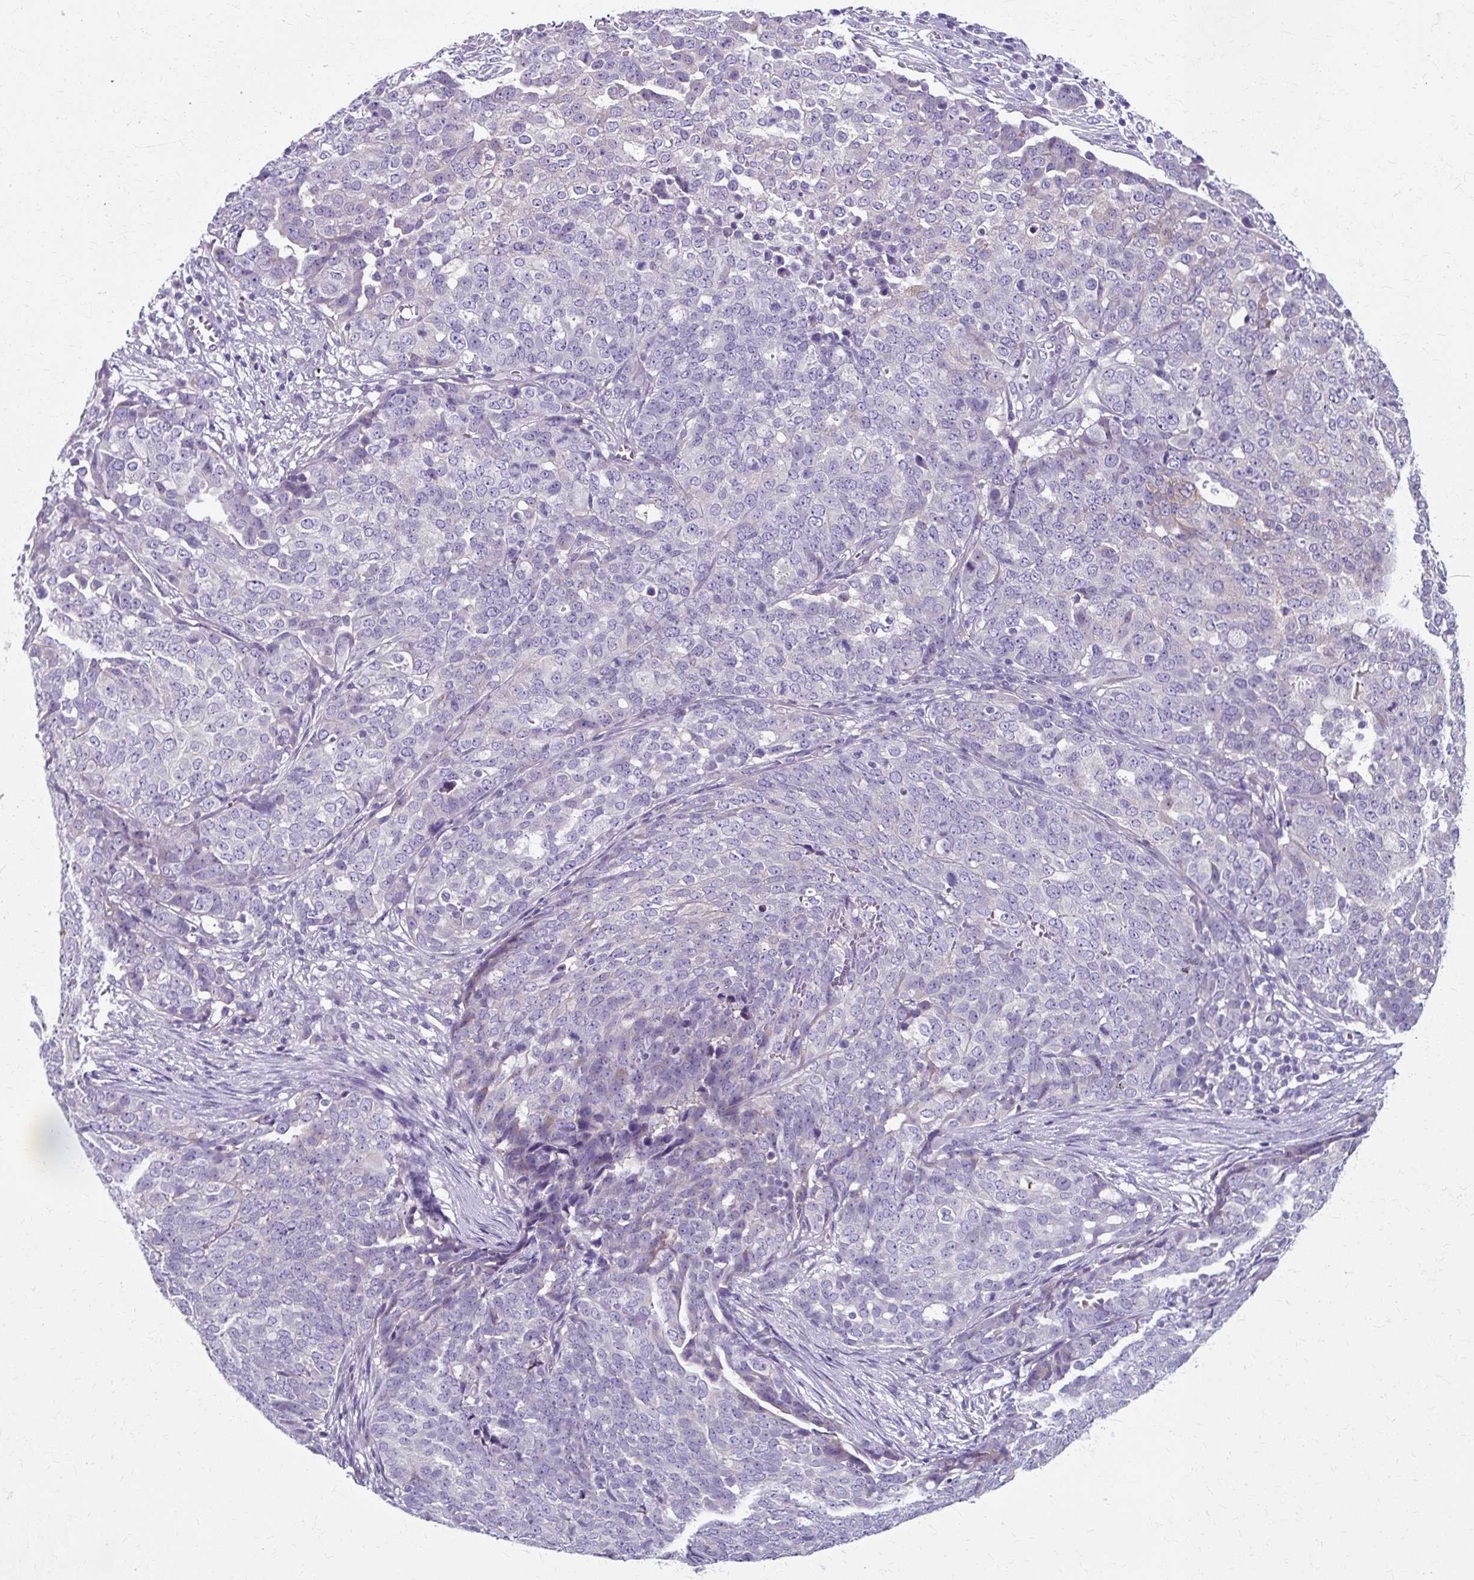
{"staining": {"intensity": "negative", "quantity": "none", "location": "none"}, "tissue": "ovarian cancer", "cell_type": "Tumor cells", "image_type": "cancer", "snomed": [{"axis": "morphology", "description": "Cystadenocarcinoma, serous, NOS"}, {"axis": "topography", "description": "Soft tissue"}, {"axis": "topography", "description": "Ovary"}], "caption": "Immunohistochemistry (IHC) image of human ovarian cancer stained for a protein (brown), which displays no expression in tumor cells.", "gene": "ZNF555", "patient": {"sex": "female", "age": 57}}